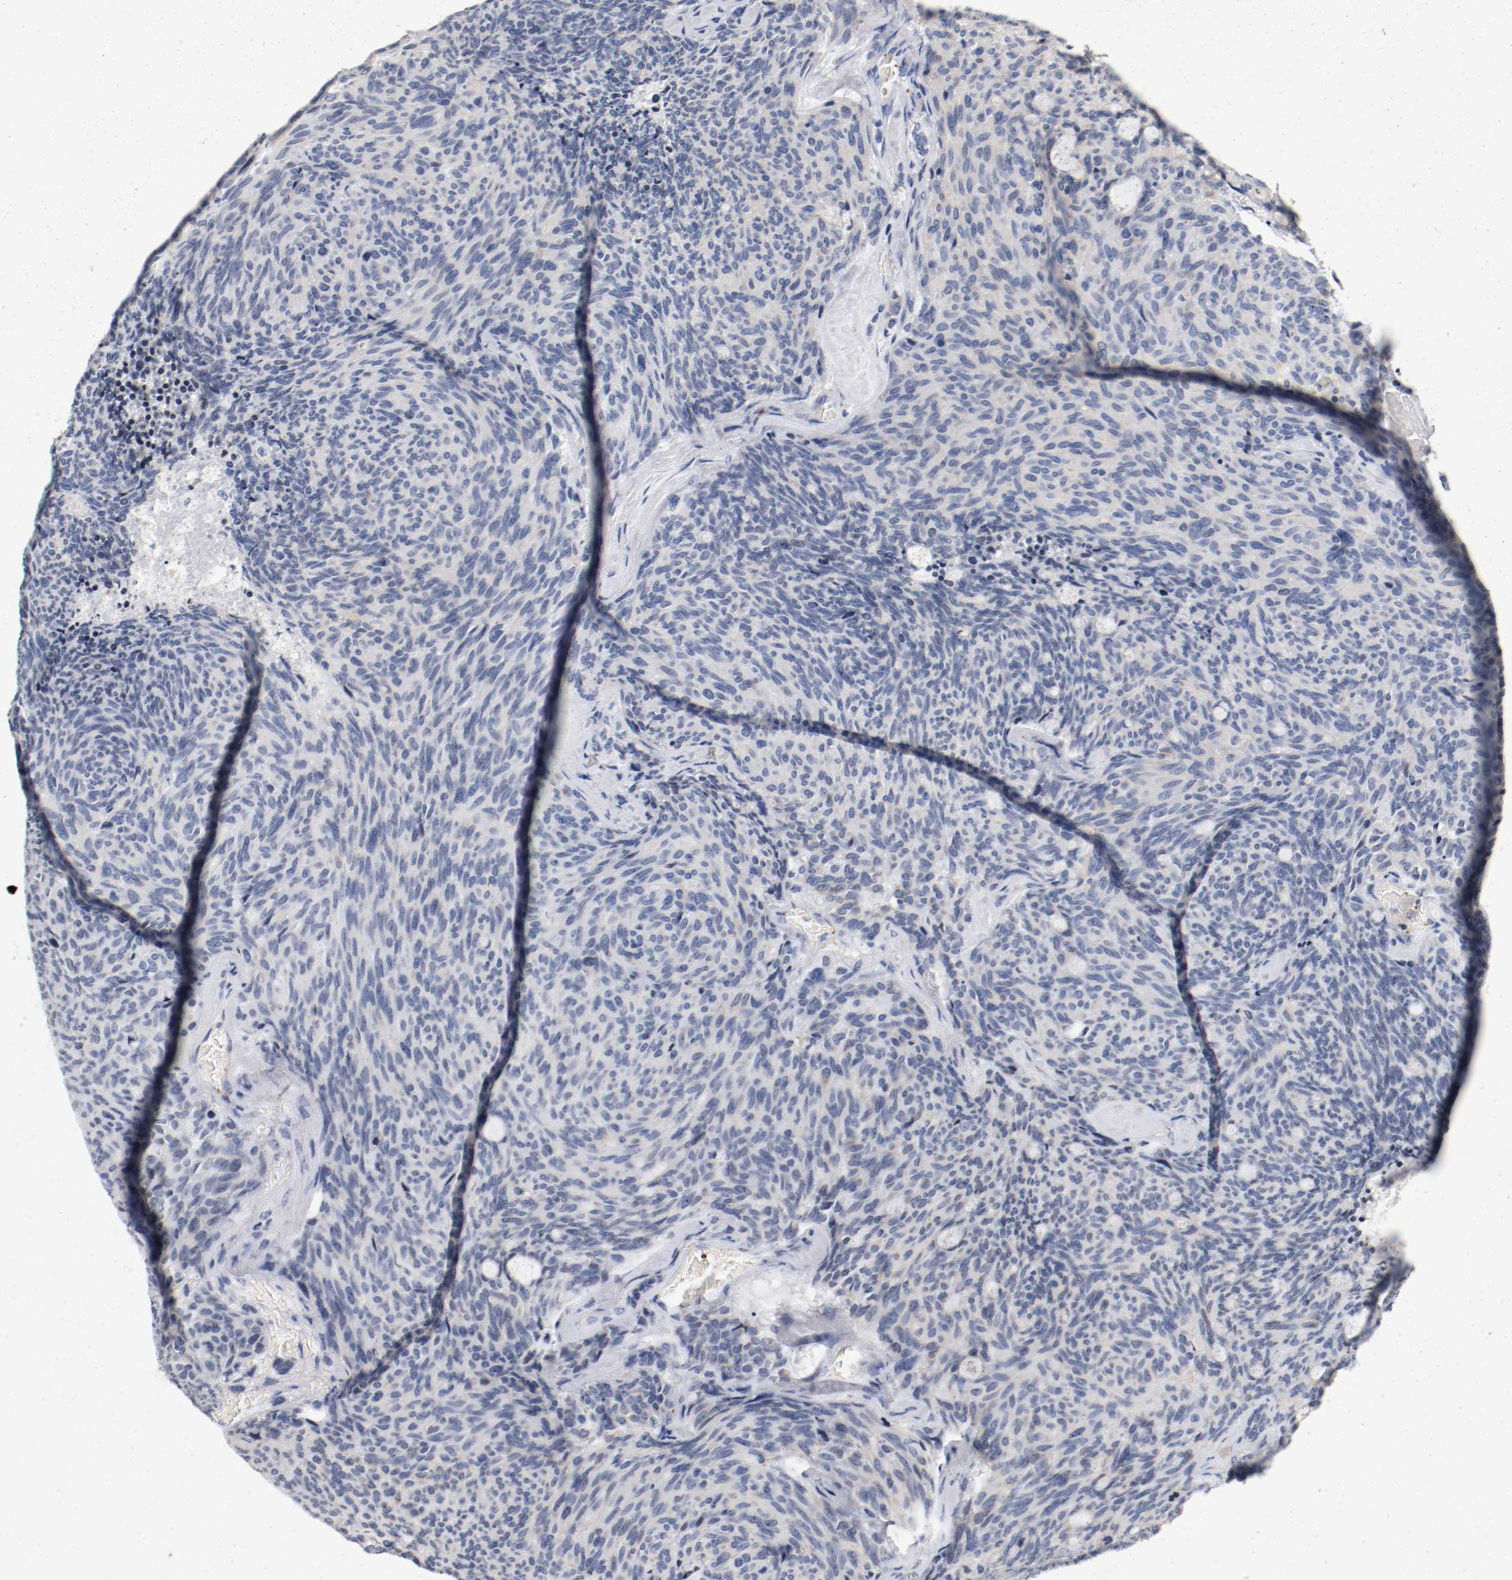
{"staining": {"intensity": "weak", "quantity": "<25%", "location": "cytoplasmic/membranous"}, "tissue": "carcinoid", "cell_type": "Tumor cells", "image_type": "cancer", "snomed": [{"axis": "morphology", "description": "Carcinoid, malignant, NOS"}, {"axis": "topography", "description": "Pancreas"}], "caption": "Photomicrograph shows no significant protein positivity in tumor cells of carcinoid.", "gene": "PIM1", "patient": {"sex": "female", "age": 54}}